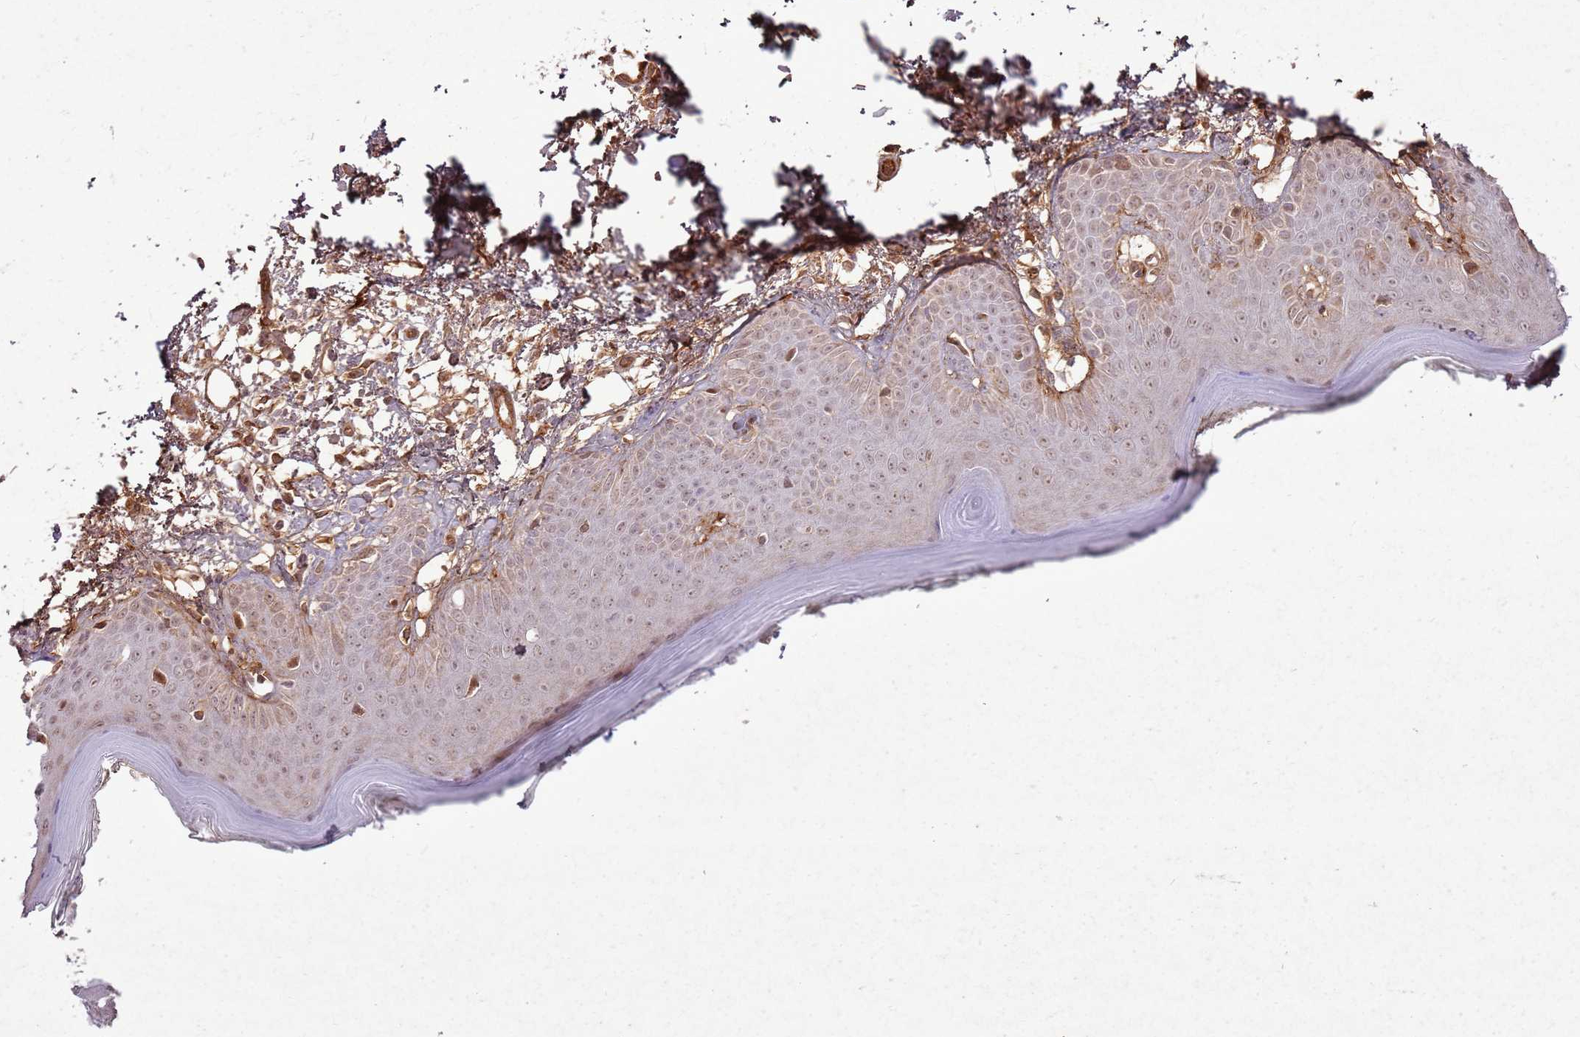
{"staining": {"intensity": "moderate", "quantity": "25%-75%", "location": "cytoplasmic/membranous,nuclear"}, "tissue": "skin", "cell_type": "Keratinocytes", "image_type": "normal", "snomed": [{"axis": "morphology", "description": "Normal tissue, NOS"}, {"axis": "topography", "description": "Skin"}], "caption": "Keratinocytes exhibit moderate cytoplasmic/membranous,nuclear positivity in approximately 25%-75% of cells in normal skin. (DAB = brown stain, brightfield microscopy at high magnification).", "gene": "ZNF623", "patient": {"sex": "female", "age": 64}}